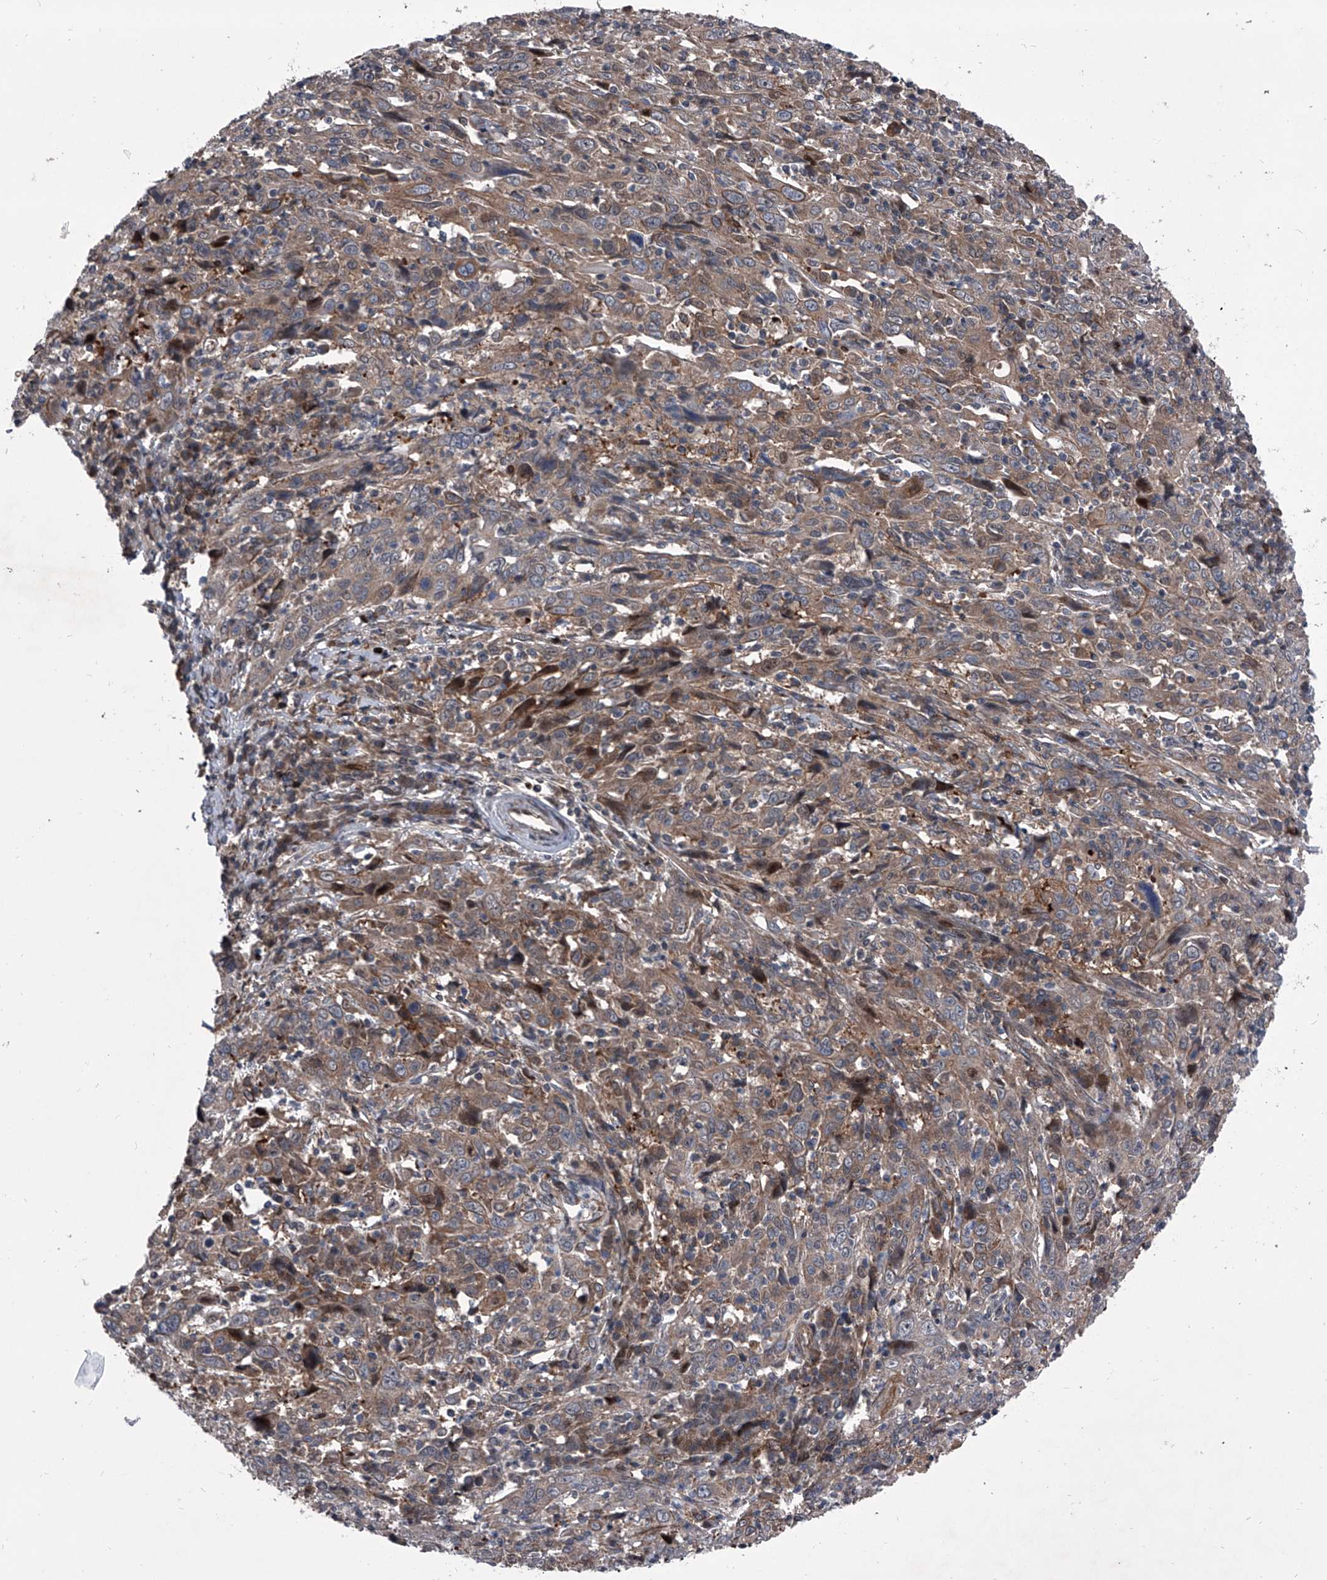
{"staining": {"intensity": "weak", "quantity": ">75%", "location": "cytoplasmic/membranous"}, "tissue": "cervical cancer", "cell_type": "Tumor cells", "image_type": "cancer", "snomed": [{"axis": "morphology", "description": "Squamous cell carcinoma, NOS"}, {"axis": "topography", "description": "Cervix"}], "caption": "Tumor cells show weak cytoplasmic/membranous staining in approximately >75% of cells in cervical cancer (squamous cell carcinoma).", "gene": "ELK4", "patient": {"sex": "female", "age": 46}}